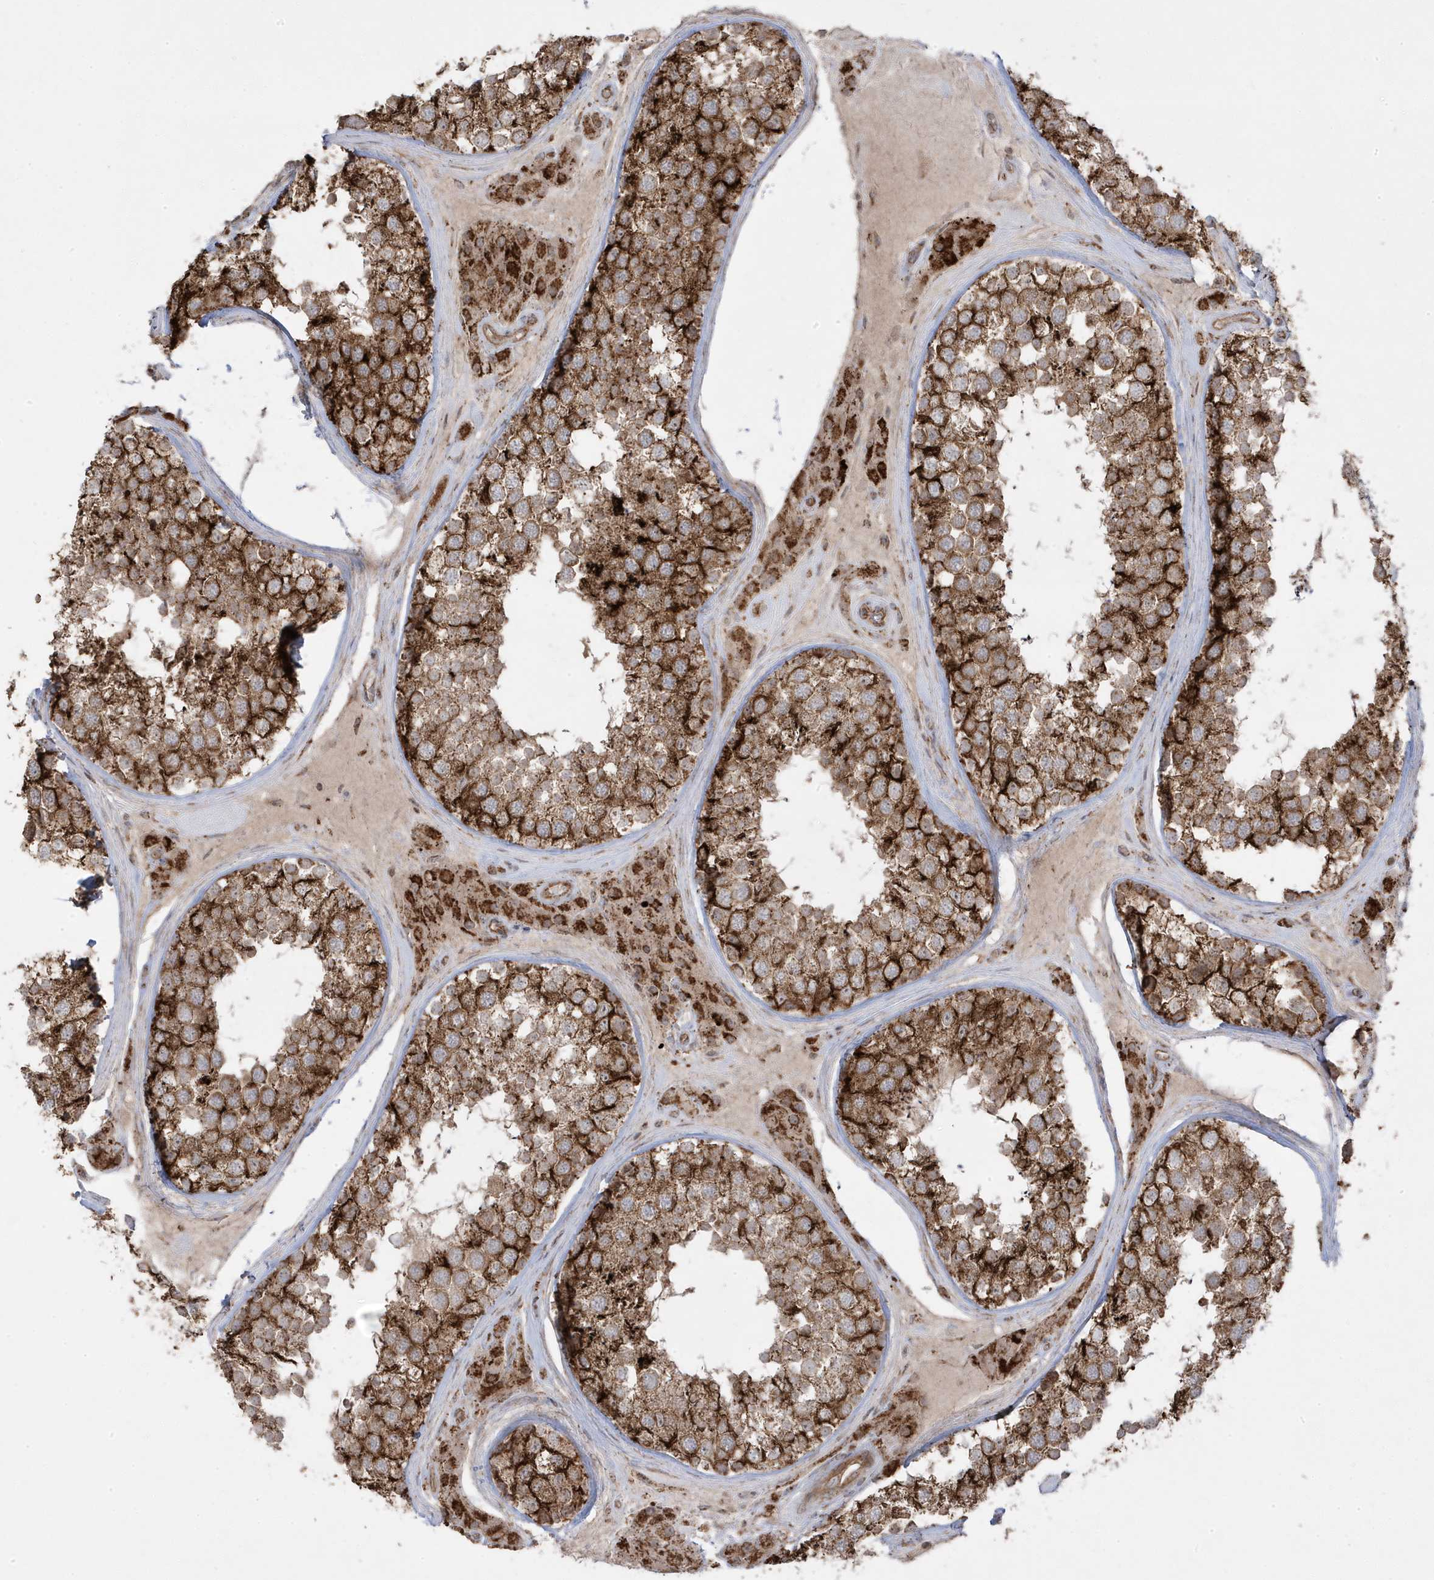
{"staining": {"intensity": "strong", "quantity": ">75%", "location": "cytoplasmic/membranous"}, "tissue": "testis", "cell_type": "Cells in seminiferous ducts", "image_type": "normal", "snomed": [{"axis": "morphology", "description": "Normal tissue, NOS"}, {"axis": "topography", "description": "Testis"}], "caption": "Immunohistochemistry image of unremarkable testis: human testis stained using immunohistochemistry exhibits high levels of strong protein expression localized specifically in the cytoplasmic/membranous of cells in seminiferous ducts, appearing as a cytoplasmic/membranous brown color.", "gene": "CLUAP1", "patient": {"sex": "male", "age": 46}}